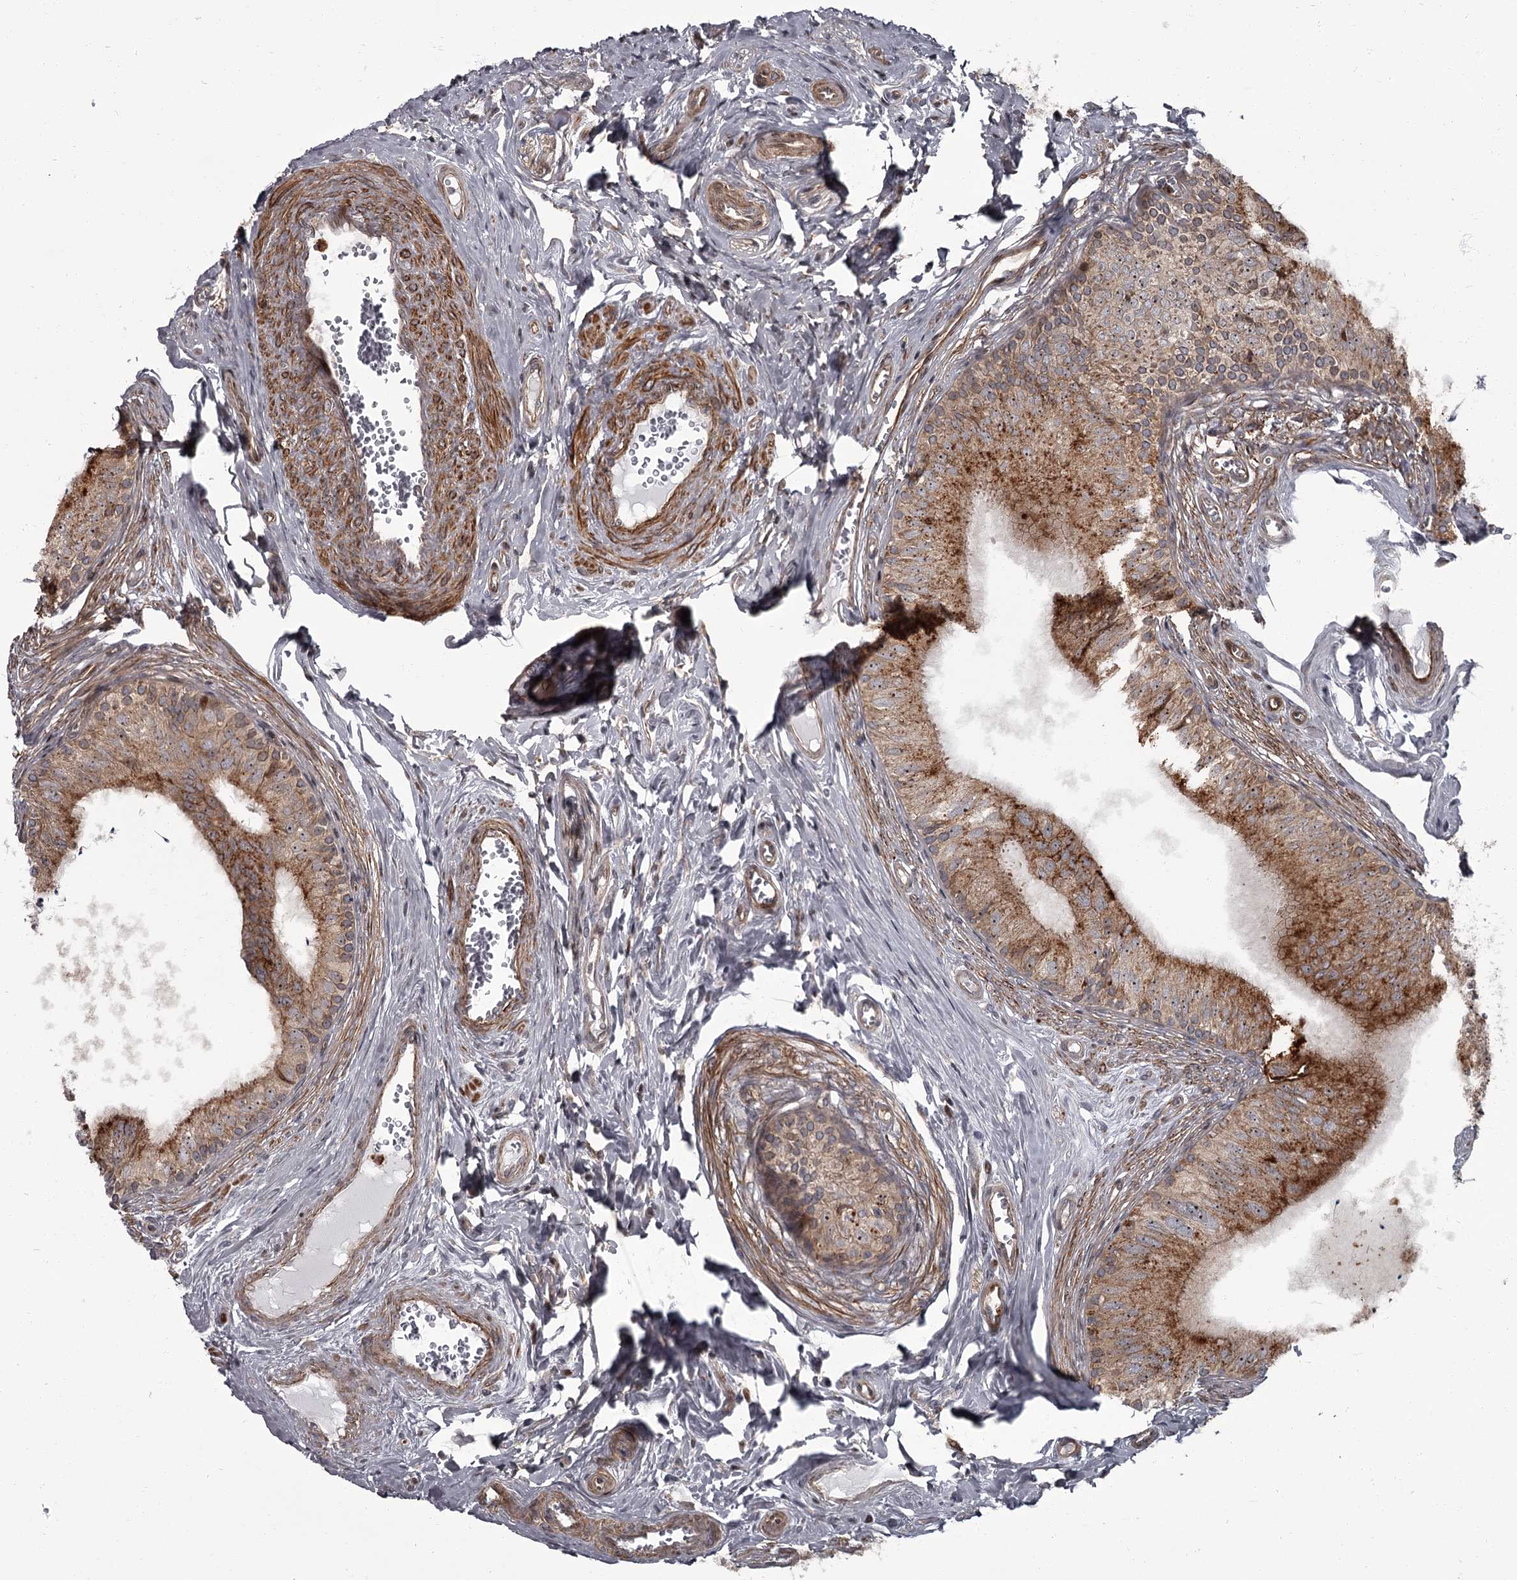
{"staining": {"intensity": "moderate", "quantity": "25%-75%", "location": "cytoplasmic/membranous"}, "tissue": "epididymis", "cell_type": "Glandular cells", "image_type": "normal", "snomed": [{"axis": "morphology", "description": "Normal tissue, NOS"}, {"axis": "topography", "description": "Epididymis"}], "caption": "Normal epididymis exhibits moderate cytoplasmic/membranous positivity in approximately 25%-75% of glandular cells.", "gene": "THAP9", "patient": {"sex": "male", "age": 46}}